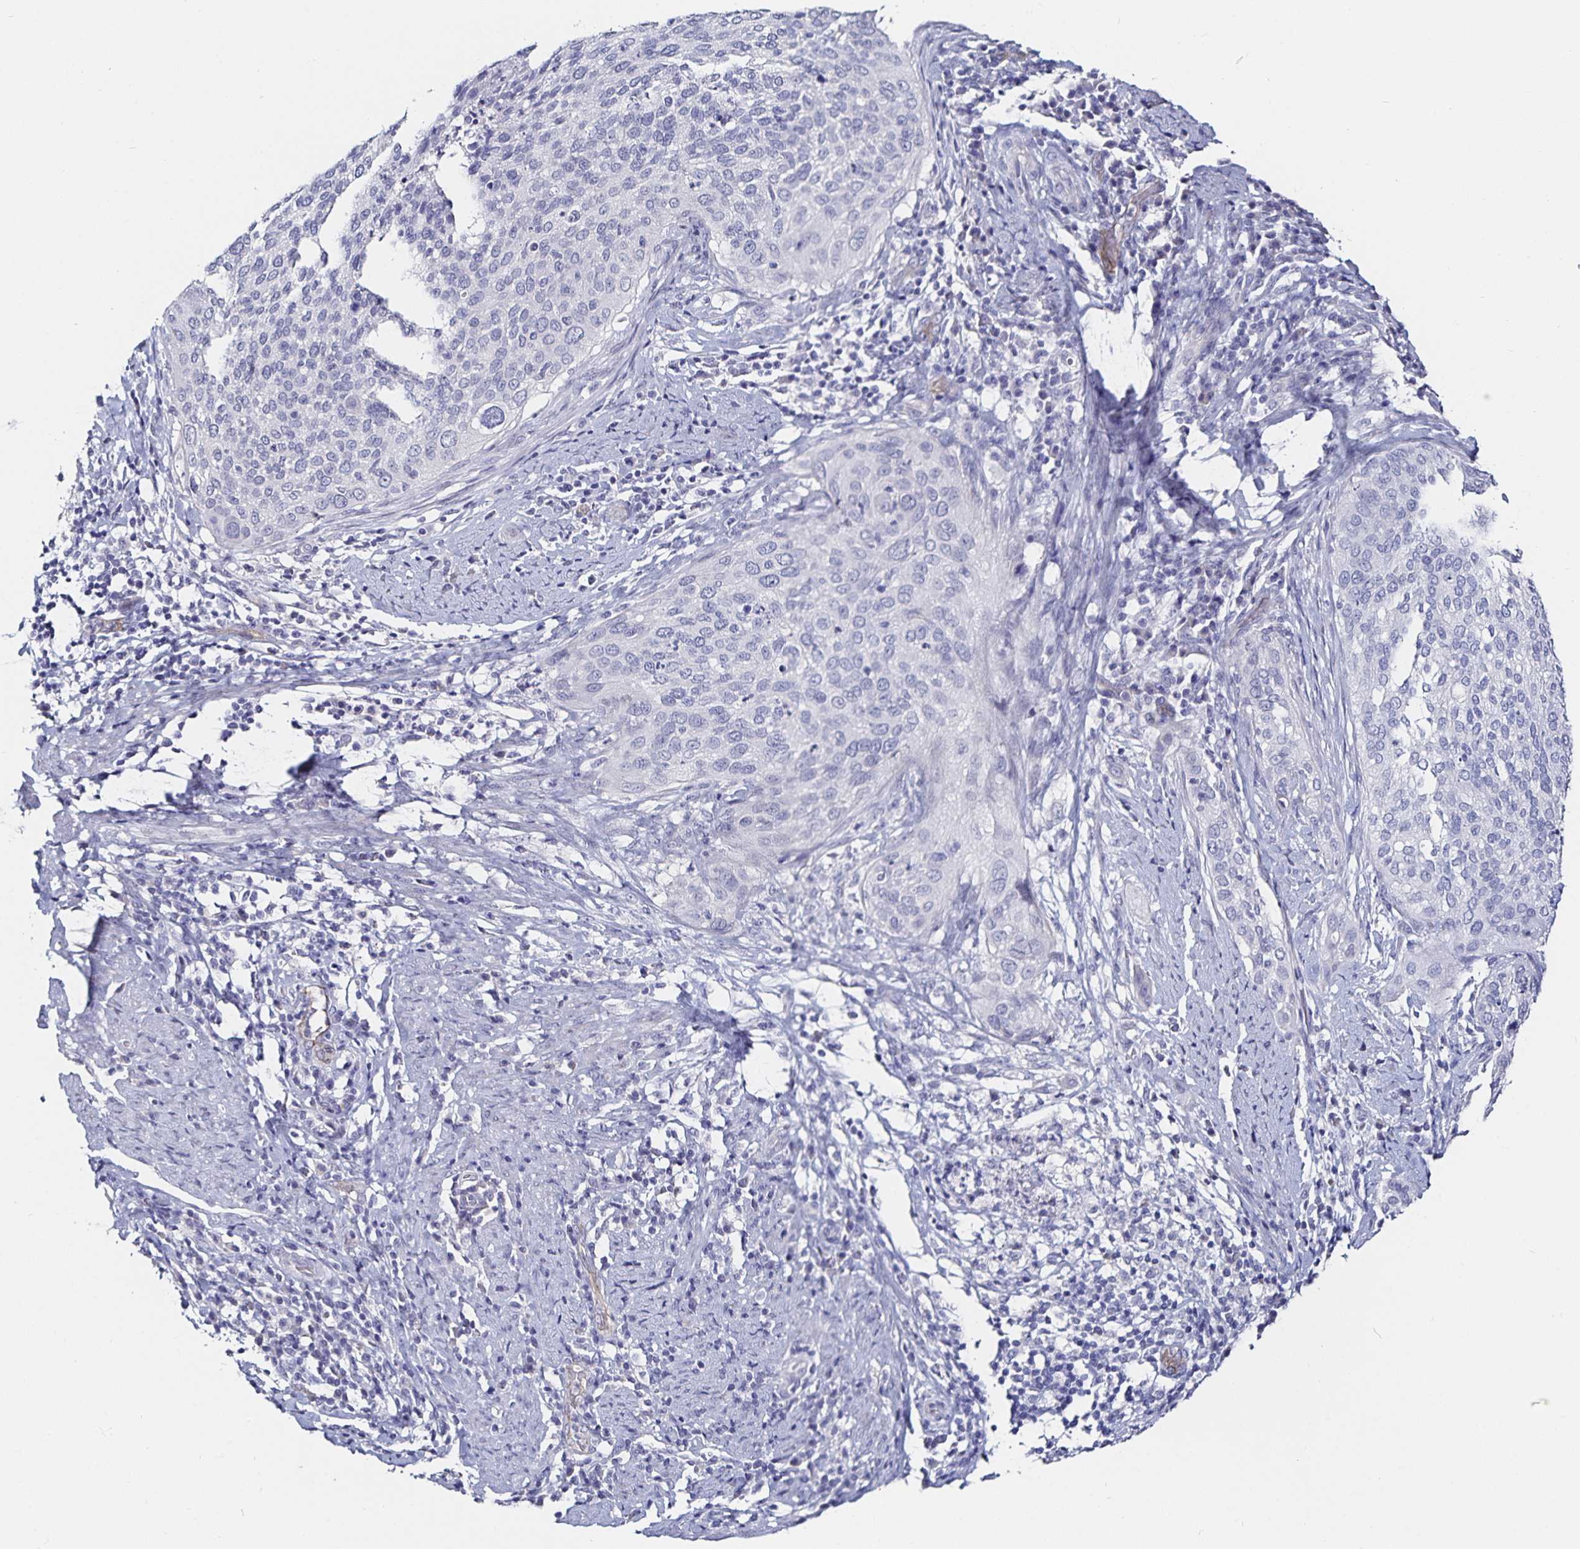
{"staining": {"intensity": "negative", "quantity": "none", "location": "none"}, "tissue": "cervical cancer", "cell_type": "Tumor cells", "image_type": "cancer", "snomed": [{"axis": "morphology", "description": "Squamous cell carcinoma, NOS"}, {"axis": "topography", "description": "Cervix"}], "caption": "Human cervical cancer stained for a protein using immunohistochemistry demonstrates no expression in tumor cells.", "gene": "TSPAN7", "patient": {"sex": "female", "age": 38}}